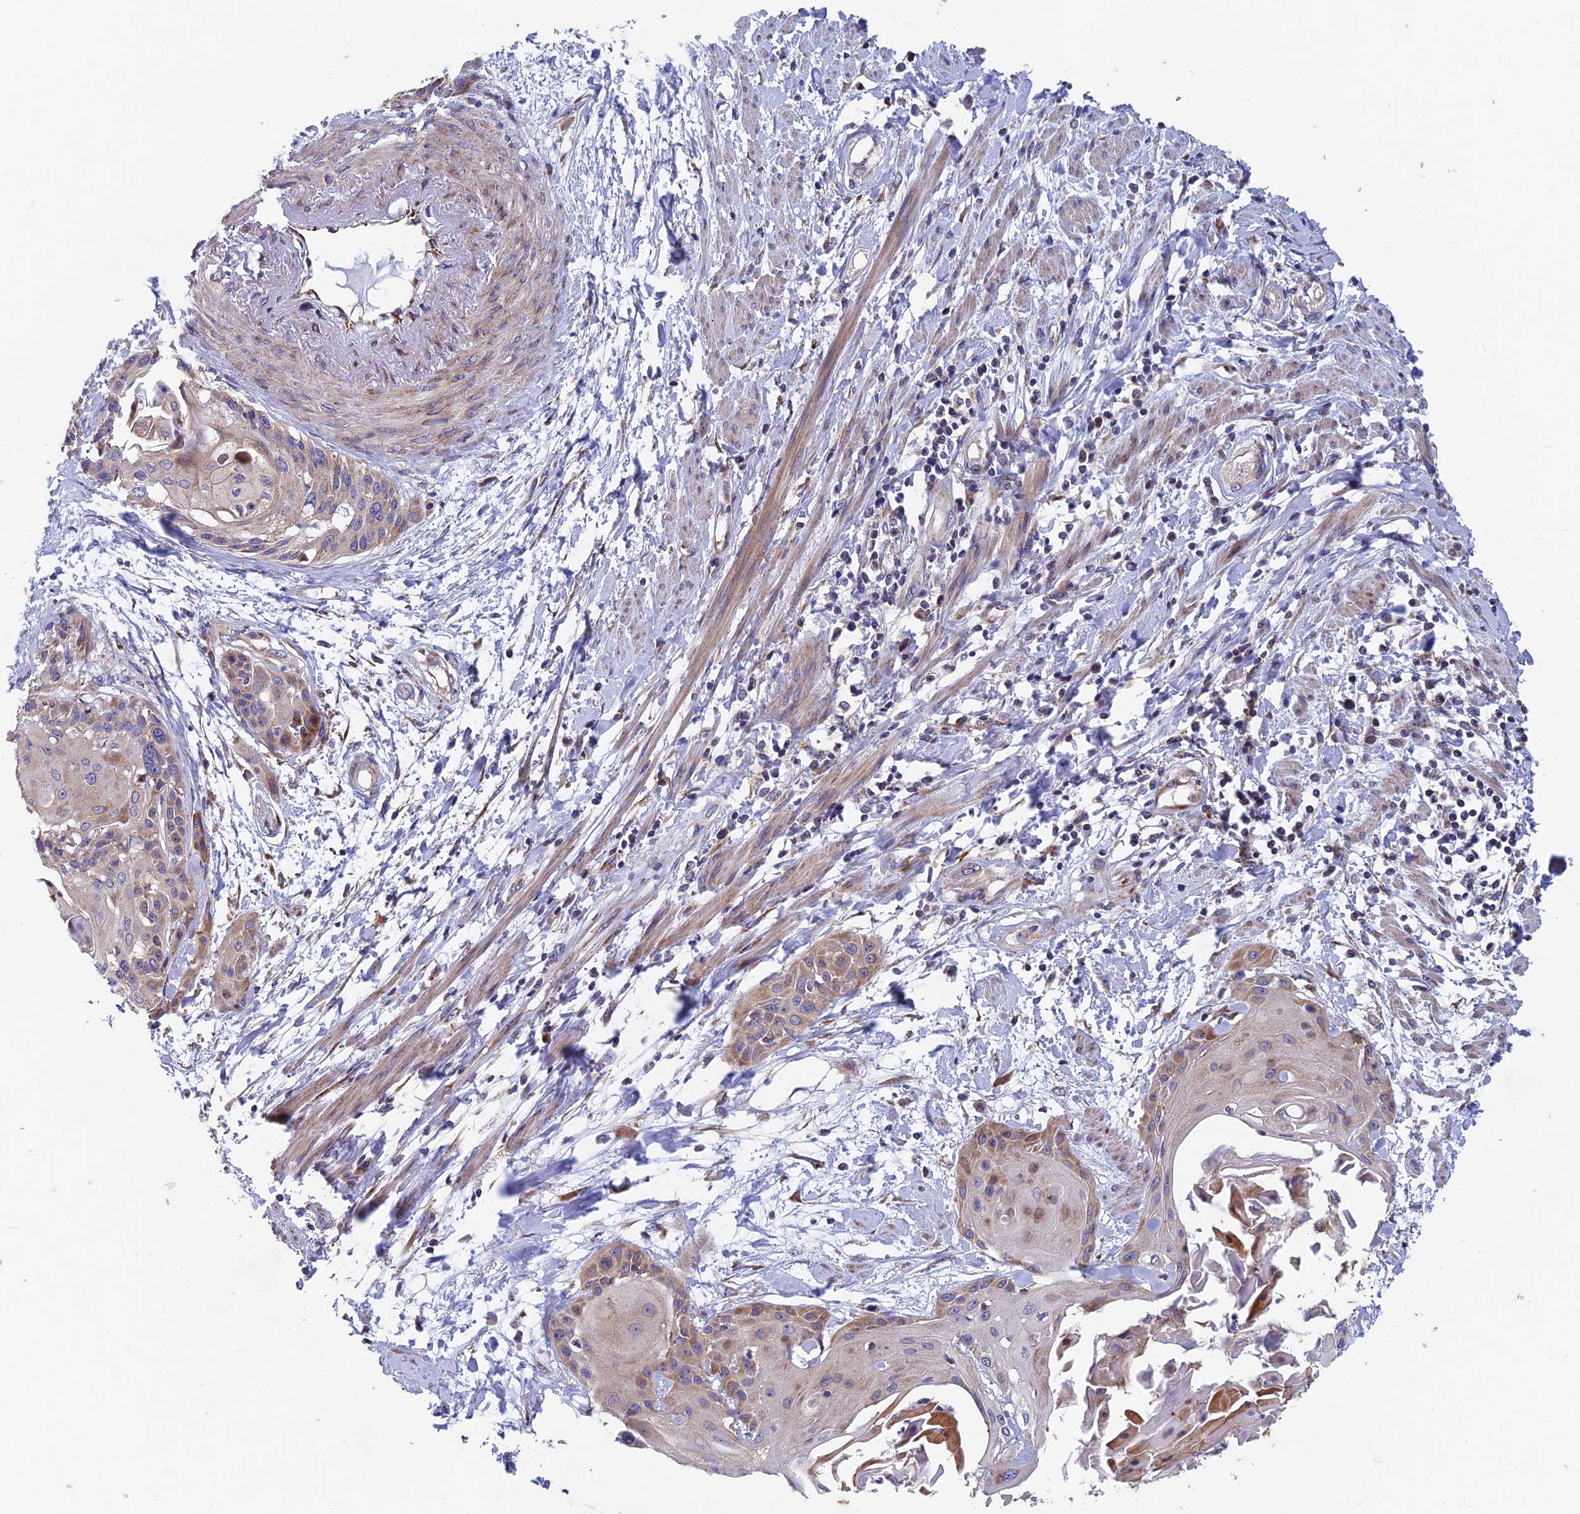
{"staining": {"intensity": "moderate", "quantity": "<25%", "location": "cytoplasmic/membranous"}, "tissue": "cervical cancer", "cell_type": "Tumor cells", "image_type": "cancer", "snomed": [{"axis": "morphology", "description": "Squamous cell carcinoma, NOS"}, {"axis": "topography", "description": "Cervix"}], "caption": "A brown stain shows moderate cytoplasmic/membranous staining of a protein in human squamous cell carcinoma (cervical) tumor cells. The protein is shown in brown color, while the nuclei are stained blue.", "gene": "AP4S1", "patient": {"sex": "female", "age": 57}}